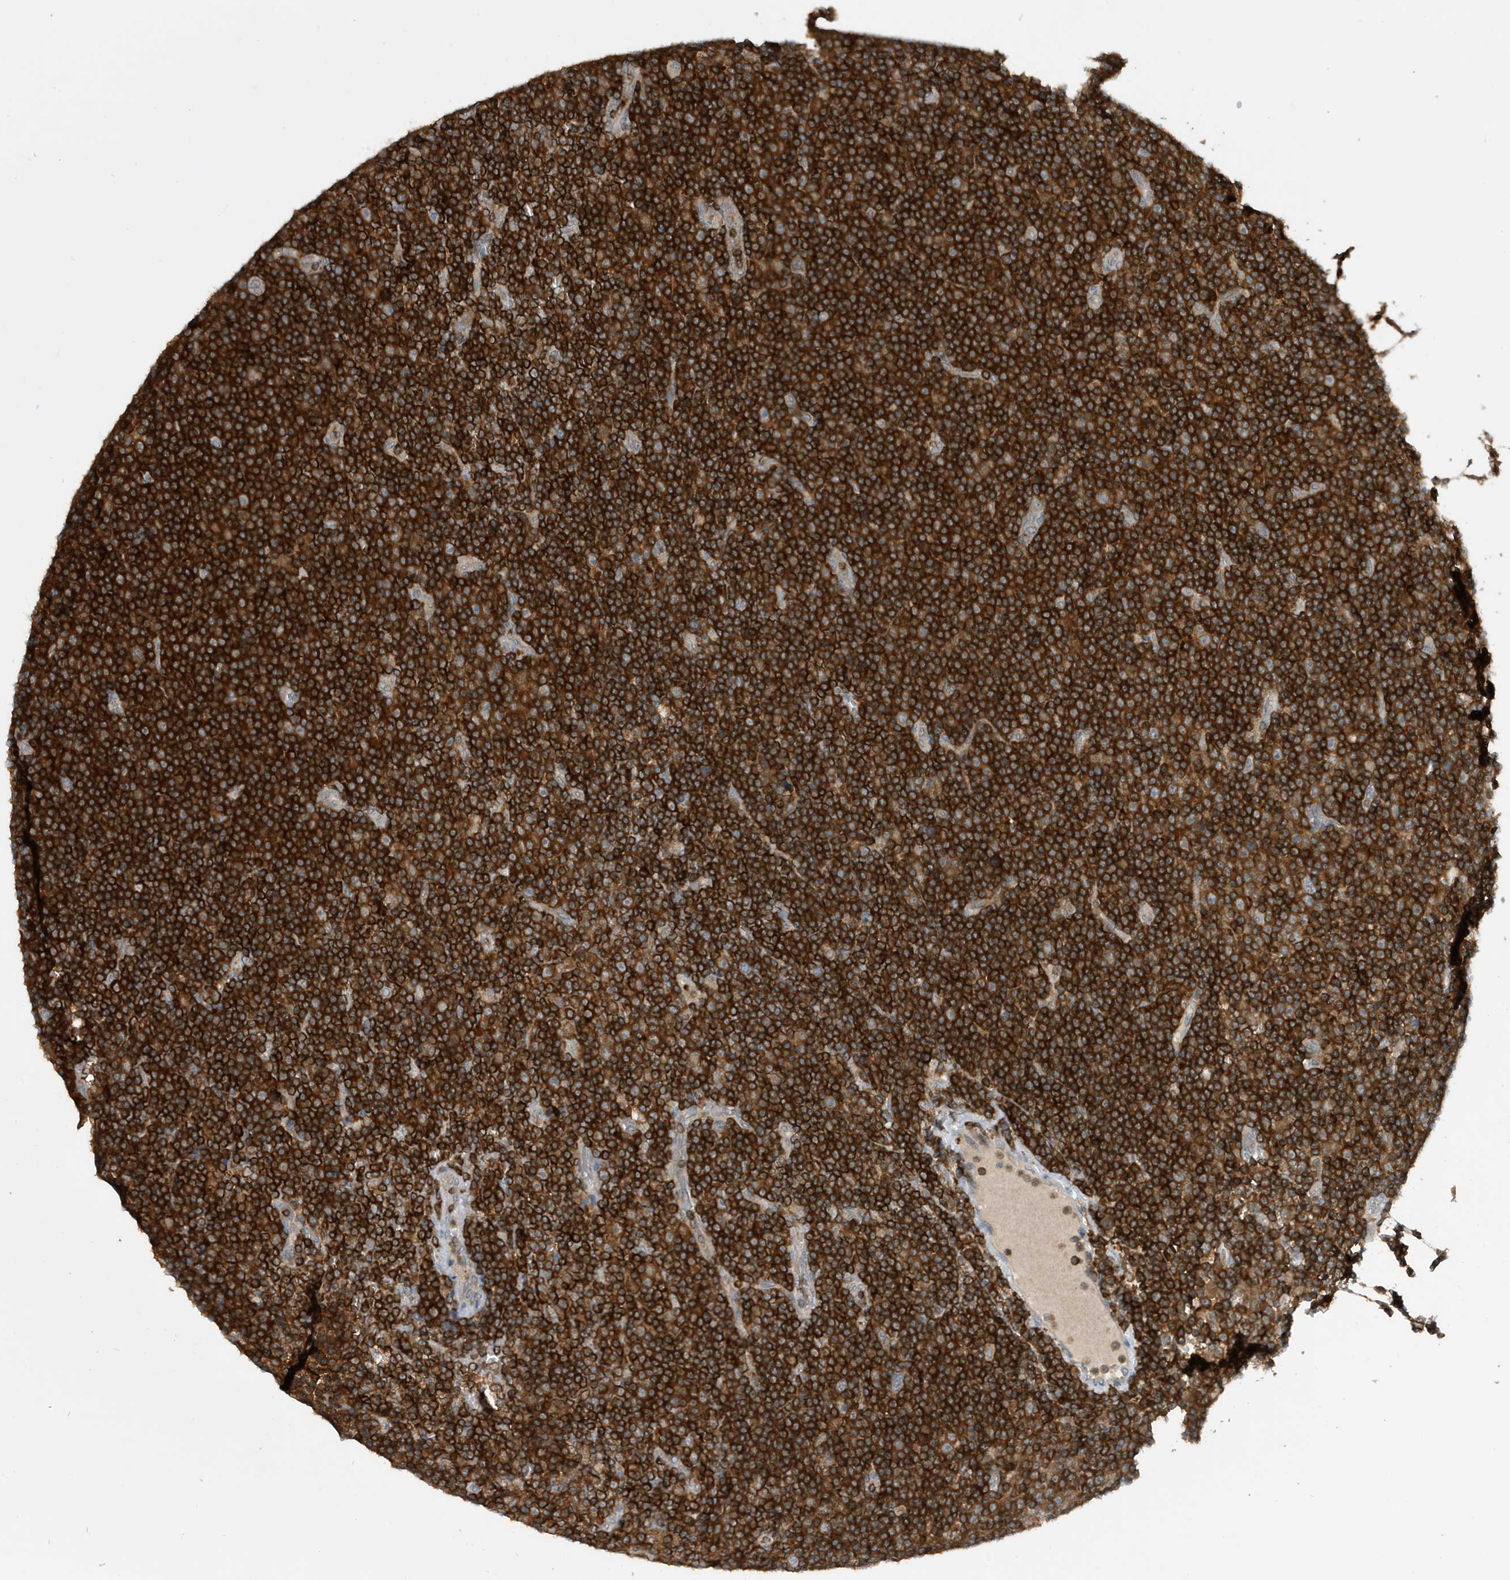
{"staining": {"intensity": "strong", "quantity": ">75%", "location": "cytoplasmic/membranous"}, "tissue": "lymphoma", "cell_type": "Tumor cells", "image_type": "cancer", "snomed": [{"axis": "morphology", "description": "Malignant lymphoma, non-Hodgkin's type, Low grade"}, {"axis": "topography", "description": "Lymph node"}], "caption": "Immunohistochemistry micrograph of low-grade malignant lymphoma, non-Hodgkin's type stained for a protein (brown), which reveals high levels of strong cytoplasmic/membranous expression in about >75% of tumor cells.", "gene": "NSUN3", "patient": {"sex": "female", "age": 67}}